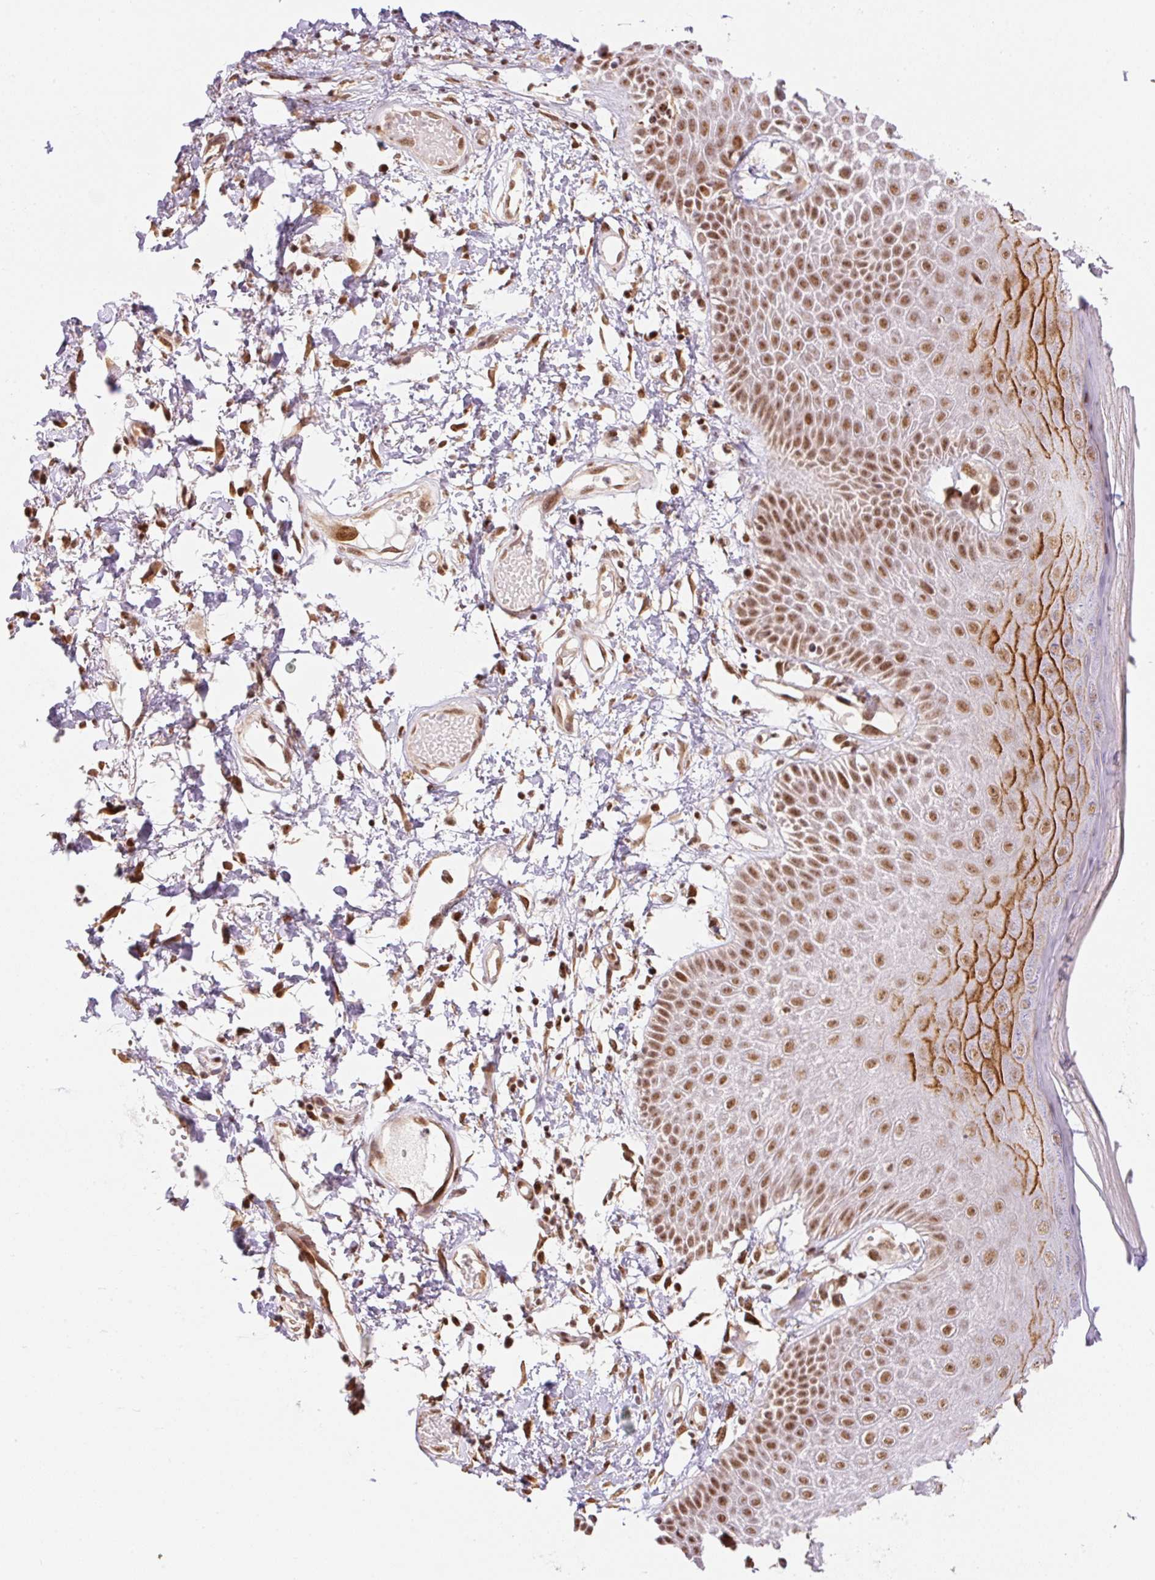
{"staining": {"intensity": "strong", "quantity": ">75%", "location": "cytoplasmic/membranous,nuclear"}, "tissue": "skin", "cell_type": "Epidermal cells", "image_type": "normal", "snomed": [{"axis": "morphology", "description": "Normal tissue, NOS"}, {"axis": "topography", "description": "Anal"}, {"axis": "topography", "description": "Peripheral nerve tissue"}], "caption": "IHC of normal human skin demonstrates high levels of strong cytoplasmic/membranous,nuclear expression in approximately >75% of epidermal cells. Using DAB (3,3'-diaminobenzidine) (brown) and hematoxylin (blue) stains, captured at high magnification using brightfield microscopy.", "gene": "INTS8", "patient": {"sex": "male", "age": 78}}